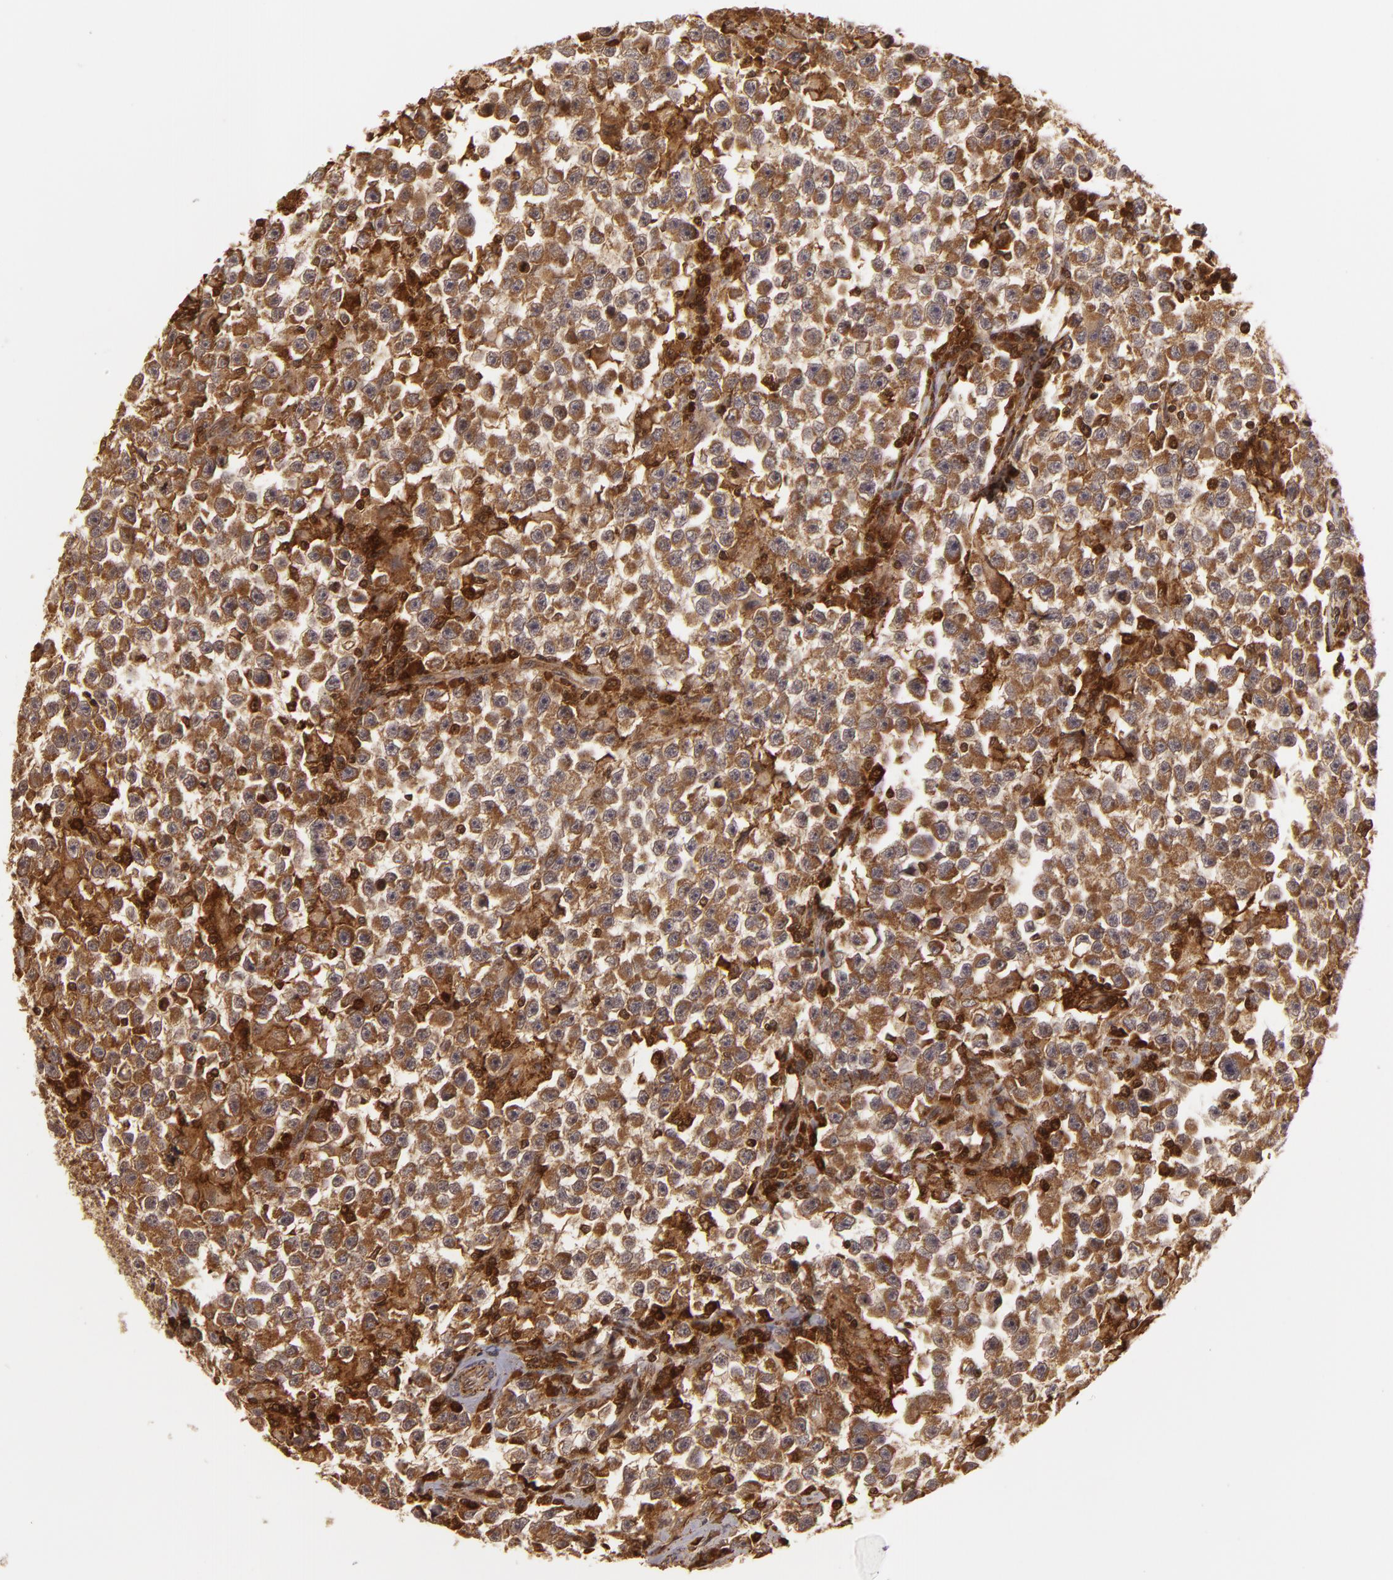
{"staining": {"intensity": "strong", "quantity": ">75%", "location": "cytoplasmic/membranous"}, "tissue": "testis cancer", "cell_type": "Tumor cells", "image_type": "cancer", "snomed": [{"axis": "morphology", "description": "Seminoma, NOS"}, {"axis": "topography", "description": "Testis"}], "caption": "Tumor cells show high levels of strong cytoplasmic/membranous expression in about >75% of cells in testis cancer (seminoma).", "gene": "ZBTB33", "patient": {"sex": "male", "age": 33}}